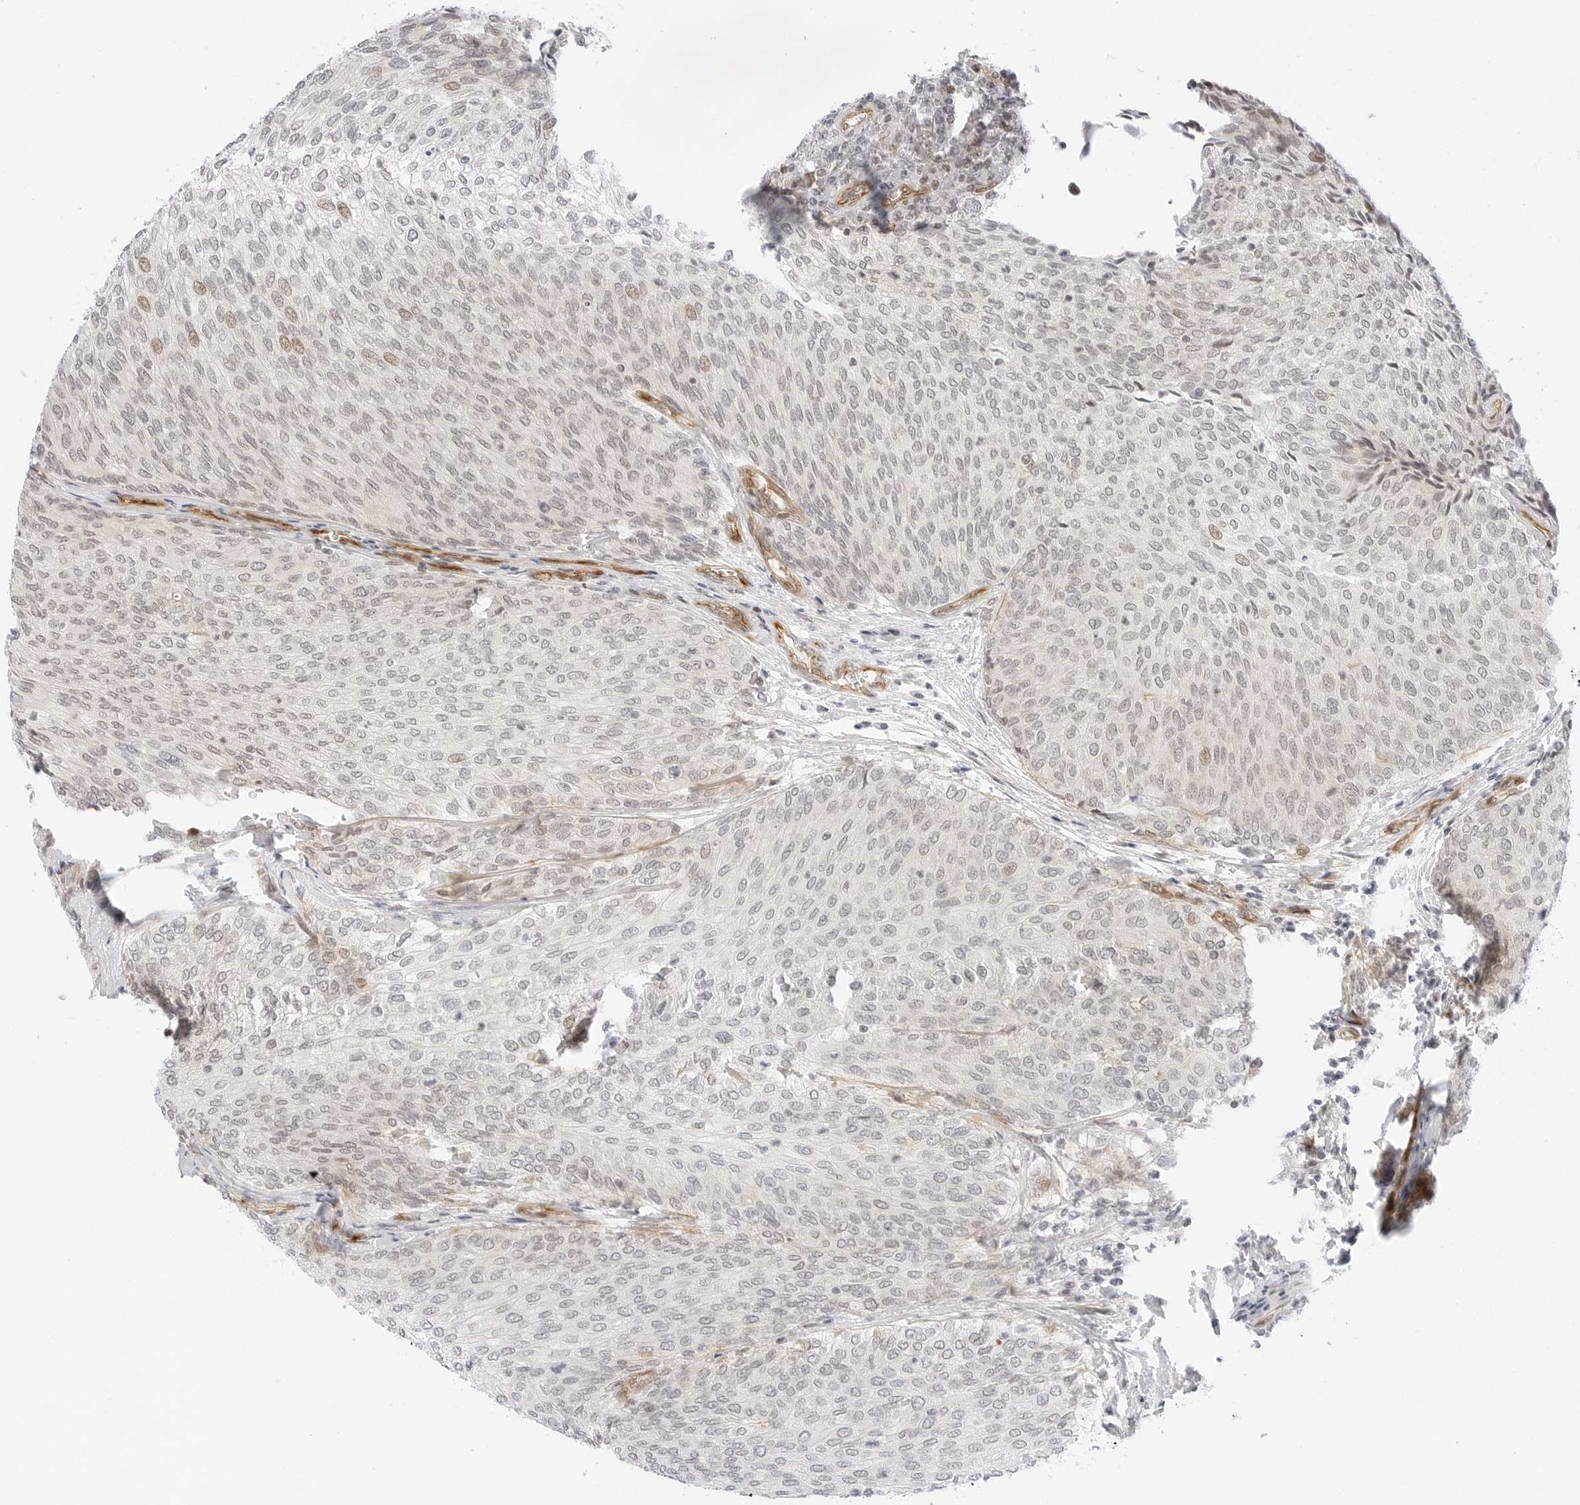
{"staining": {"intensity": "weak", "quantity": "<25%", "location": "nuclear"}, "tissue": "urothelial cancer", "cell_type": "Tumor cells", "image_type": "cancer", "snomed": [{"axis": "morphology", "description": "Urothelial carcinoma, Low grade"}, {"axis": "topography", "description": "Urinary bladder"}], "caption": "Tumor cells are negative for brown protein staining in urothelial cancer.", "gene": "ZNF613", "patient": {"sex": "female", "age": 79}}